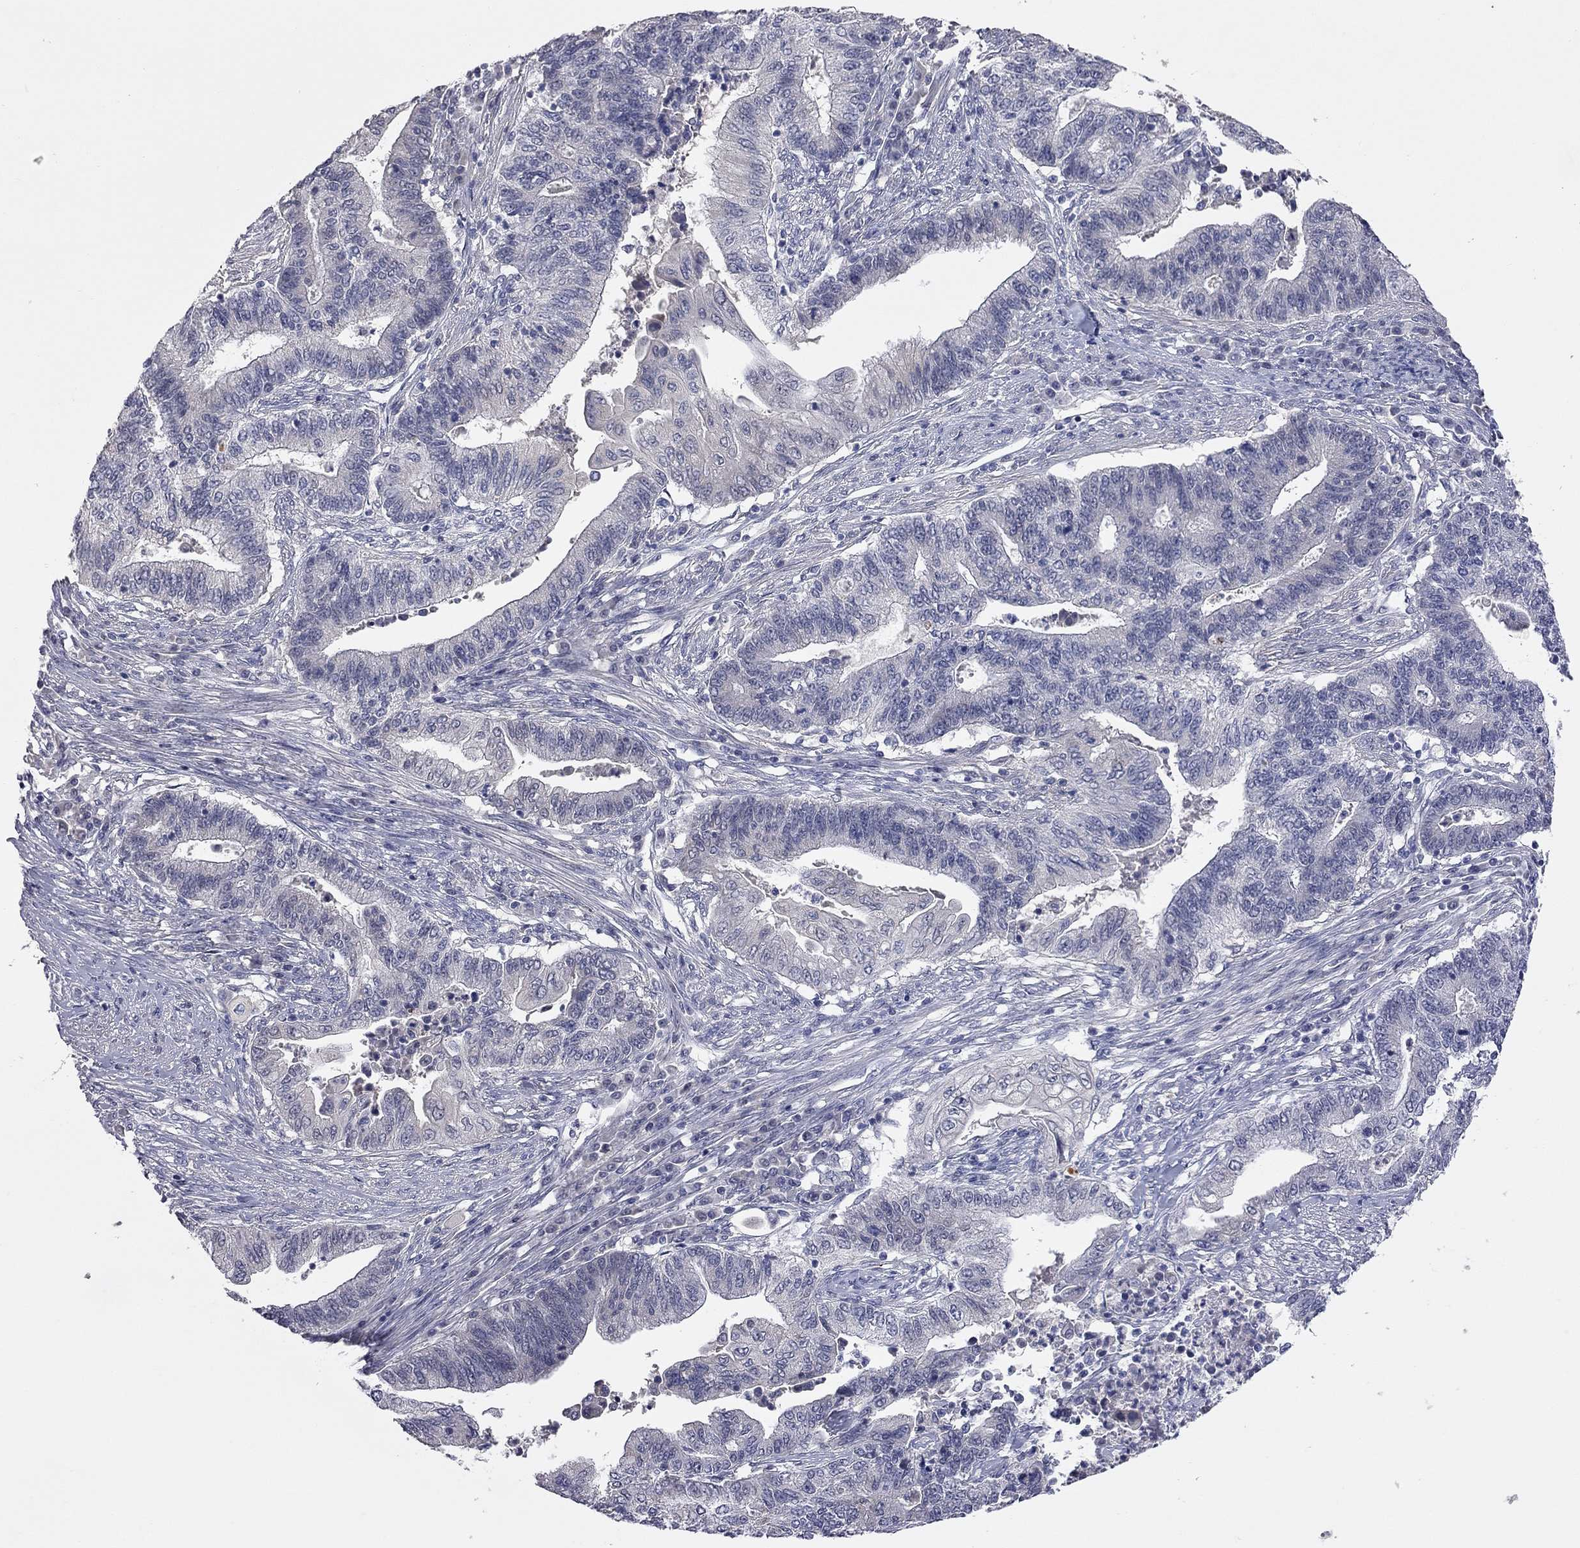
{"staining": {"intensity": "negative", "quantity": "none", "location": "none"}, "tissue": "endometrial cancer", "cell_type": "Tumor cells", "image_type": "cancer", "snomed": [{"axis": "morphology", "description": "Adenocarcinoma, NOS"}, {"axis": "topography", "description": "Uterus"}, {"axis": "topography", "description": "Endometrium"}], "caption": "Immunohistochemistry image of human endometrial adenocarcinoma stained for a protein (brown), which reveals no staining in tumor cells.", "gene": "FABP12", "patient": {"sex": "female", "age": 54}}